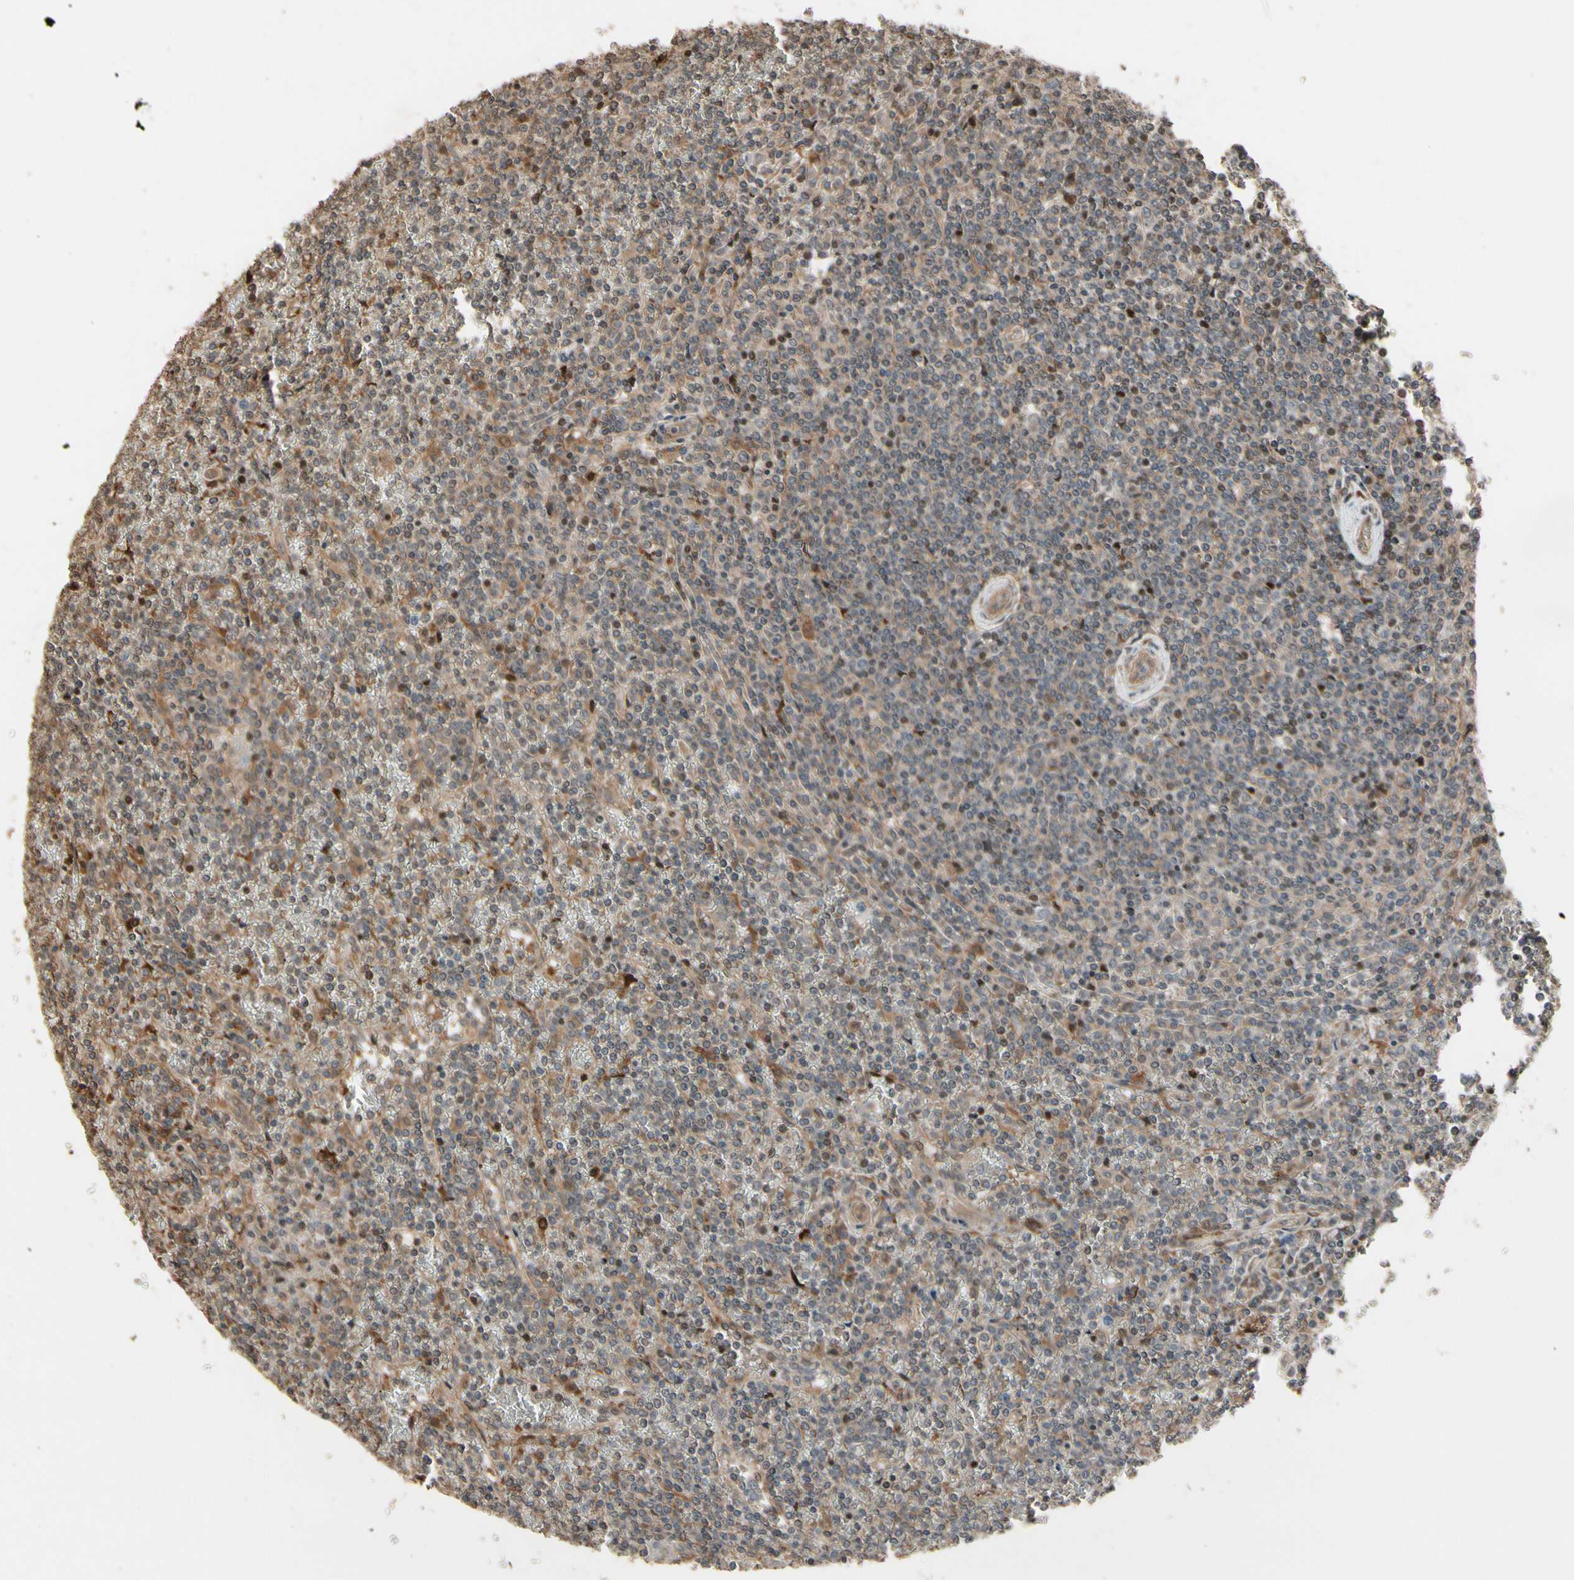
{"staining": {"intensity": "weak", "quantity": "25%-75%", "location": "cytoplasmic/membranous,nuclear"}, "tissue": "lymphoma", "cell_type": "Tumor cells", "image_type": "cancer", "snomed": [{"axis": "morphology", "description": "Malignant lymphoma, non-Hodgkin's type, Low grade"}, {"axis": "topography", "description": "Spleen"}], "caption": "Tumor cells demonstrate low levels of weak cytoplasmic/membranous and nuclear positivity in about 25%-75% of cells in malignant lymphoma, non-Hodgkin's type (low-grade). (DAB (3,3'-diaminobenzidine) IHC with brightfield microscopy, high magnification).", "gene": "CSF1R", "patient": {"sex": "female", "age": 19}}